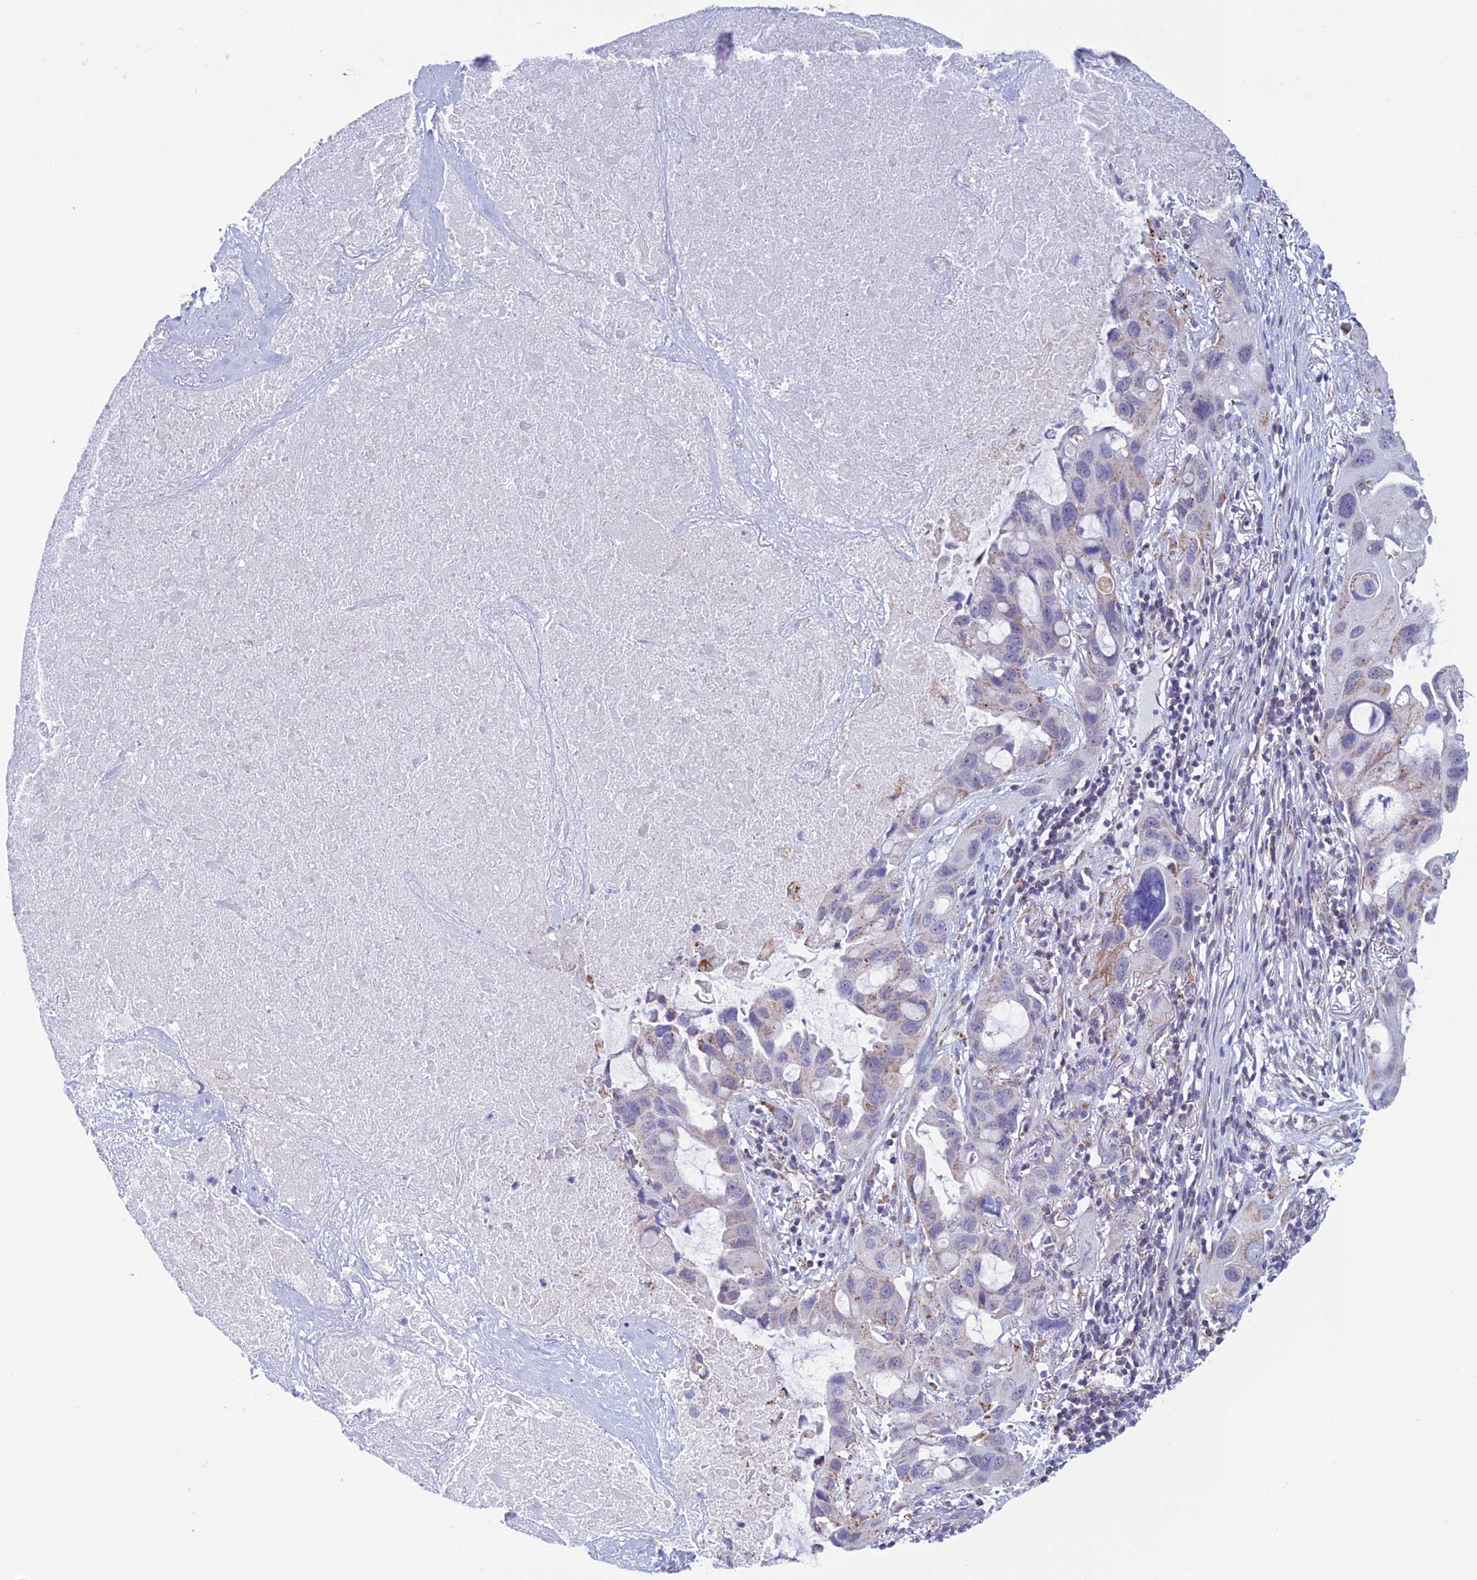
{"staining": {"intensity": "moderate", "quantity": "<25%", "location": "cytoplasmic/membranous"}, "tissue": "lung cancer", "cell_type": "Tumor cells", "image_type": "cancer", "snomed": [{"axis": "morphology", "description": "Squamous cell carcinoma, NOS"}, {"axis": "topography", "description": "Lung"}], "caption": "High-magnification brightfield microscopy of lung cancer stained with DAB (3,3'-diaminobenzidine) (brown) and counterstained with hematoxylin (blue). tumor cells exhibit moderate cytoplasmic/membranous expression is present in approximately<25% of cells. The staining was performed using DAB to visualize the protein expression in brown, while the nuclei were stained in blue with hematoxylin (Magnification: 20x).", "gene": "ZNG1B", "patient": {"sex": "female", "age": 73}}